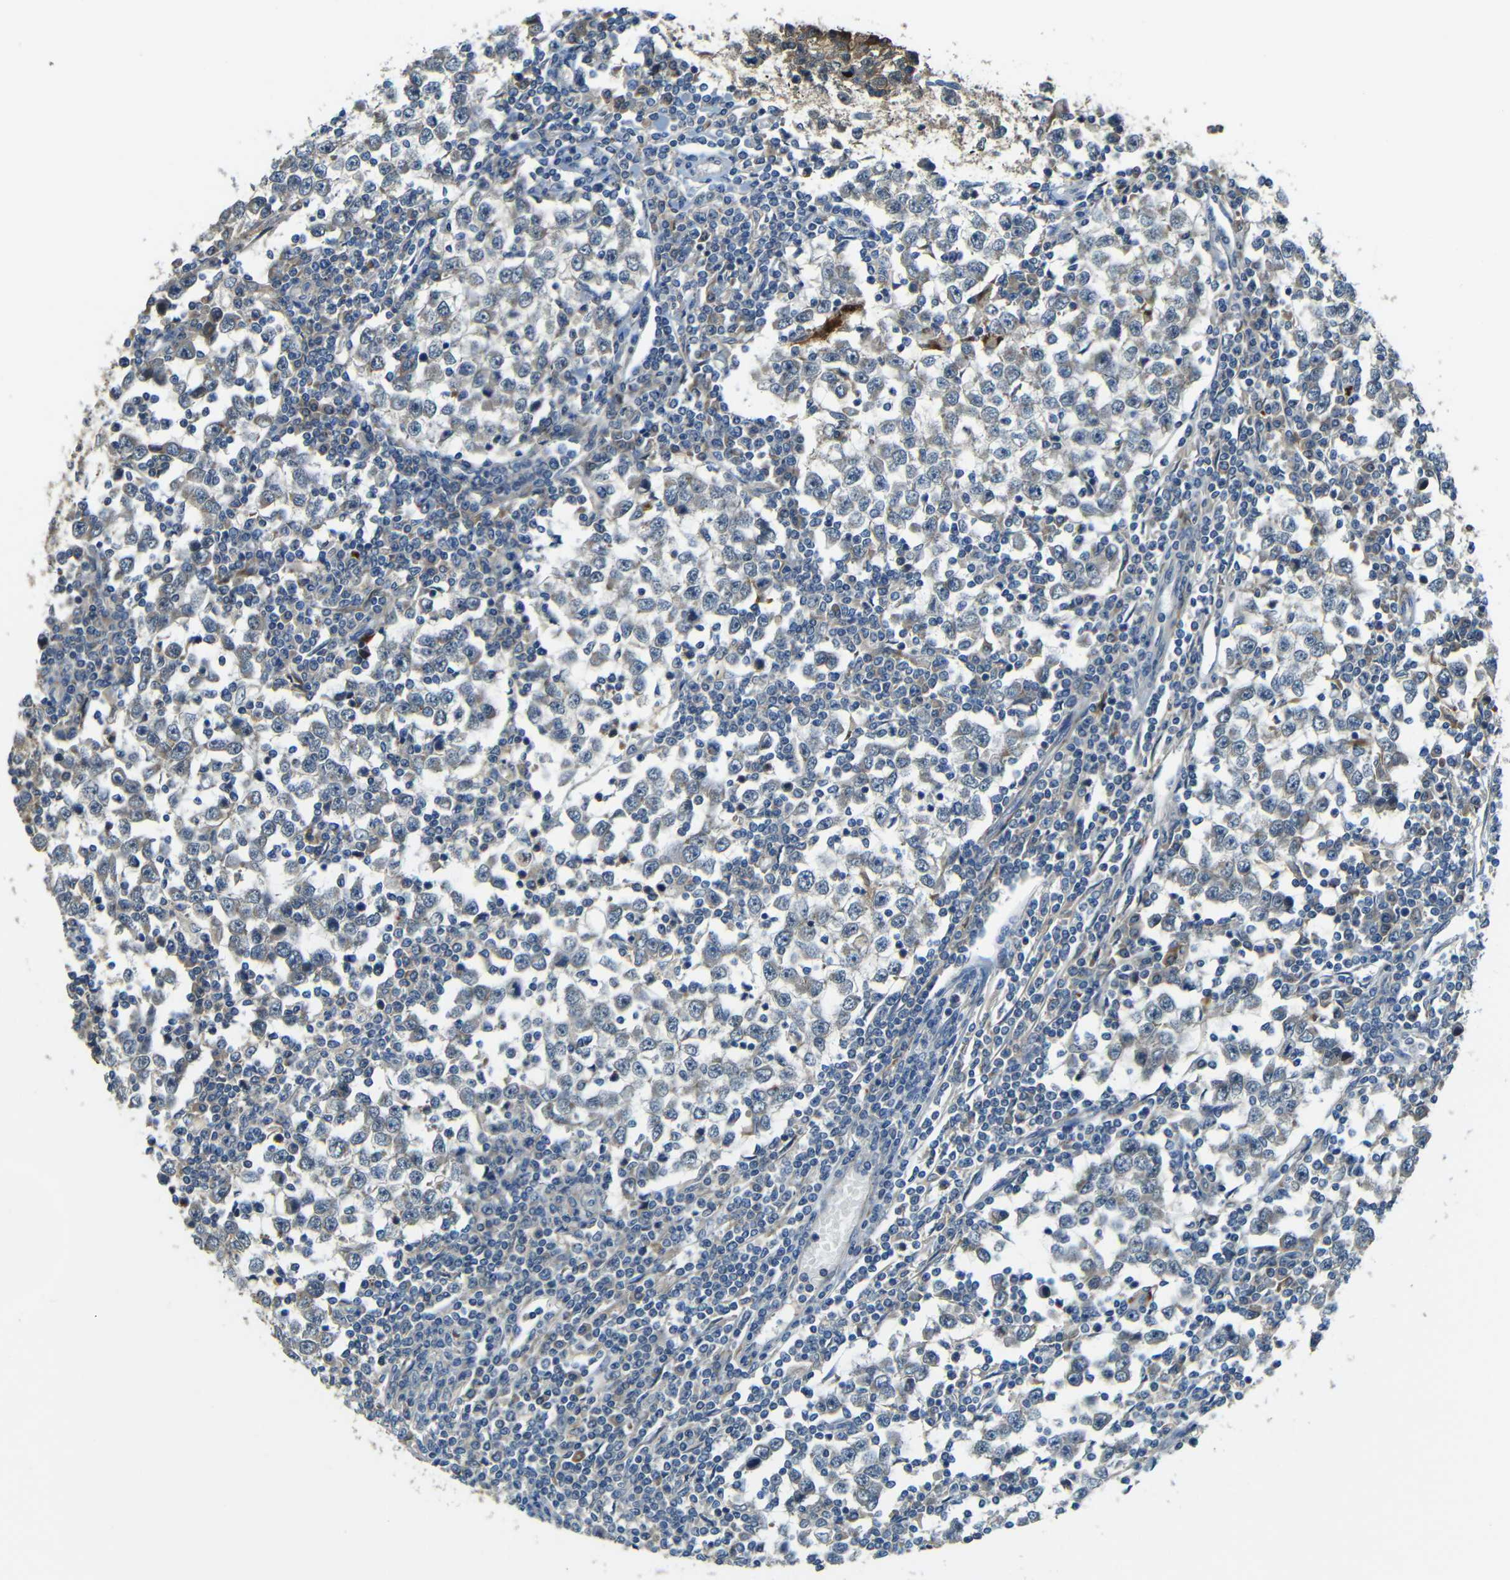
{"staining": {"intensity": "weak", "quantity": "<25%", "location": "cytoplasmic/membranous"}, "tissue": "testis cancer", "cell_type": "Tumor cells", "image_type": "cancer", "snomed": [{"axis": "morphology", "description": "Seminoma, NOS"}, {"axis": "topography", "description": "Testis"}], "caption": "There is no significant positivity in tumor cells of testis seminoma.", "gene": "FNDC3A", "patient": {"sex": "male", "age": 65}}